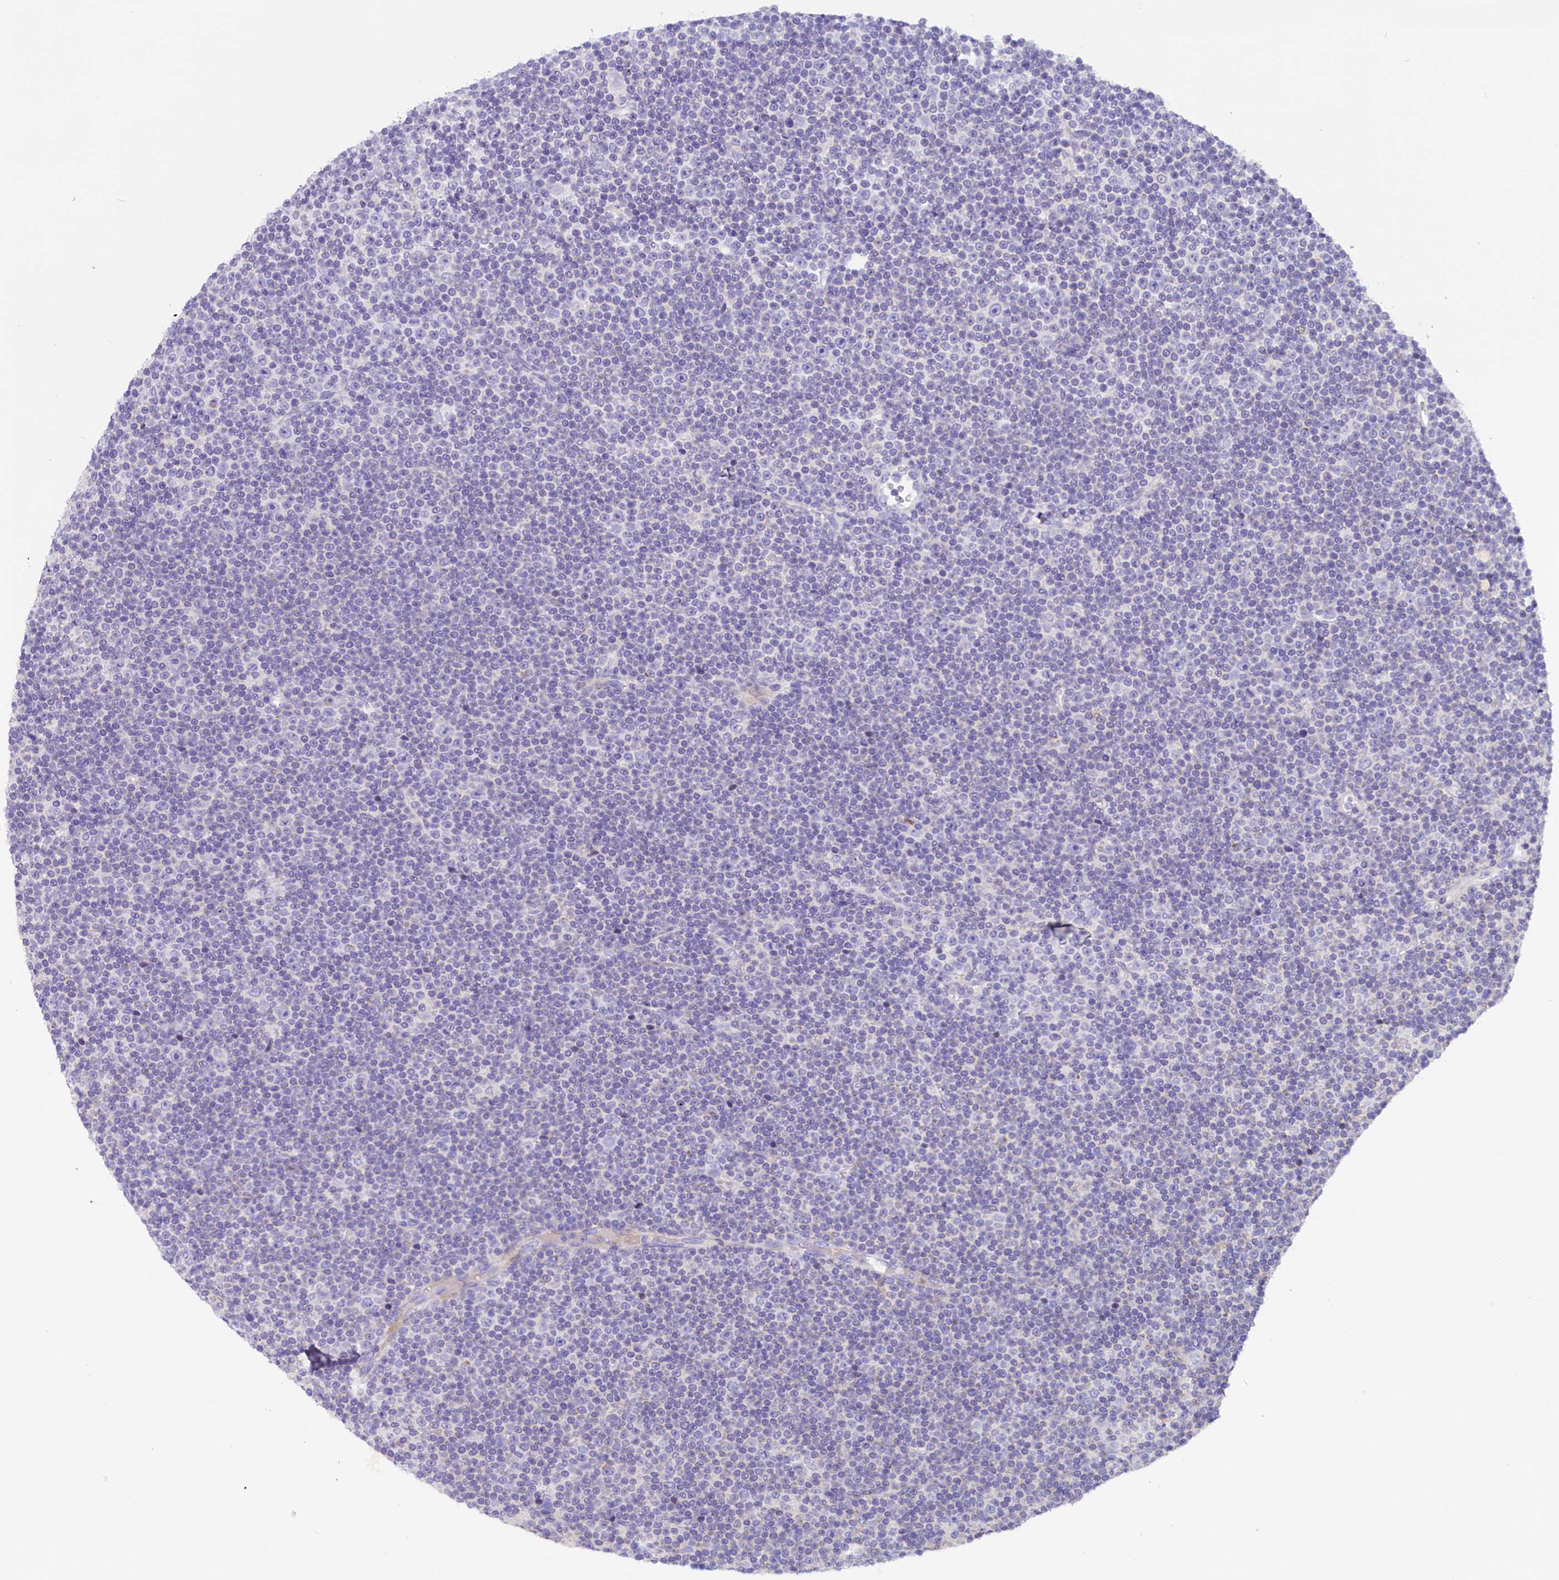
{"staining": {"intensity": "negative", "quantity": "none", "location": "none"}, "tissue": "lymphoma", "cell_type": "Tumor cells", "image_type": "cancer", "snomed": [{"axis": "morphology", "description": "Malignant lymphoma, non-Hodgkin's type, Low grade"}, {"axis": "topography", "description": "Lymph node"}], "caption": "Image shows no significant protein expression in tumor cells of lymphoma.", "gene": "RTTN", "patient": {"sex": "female", "age": 67}}